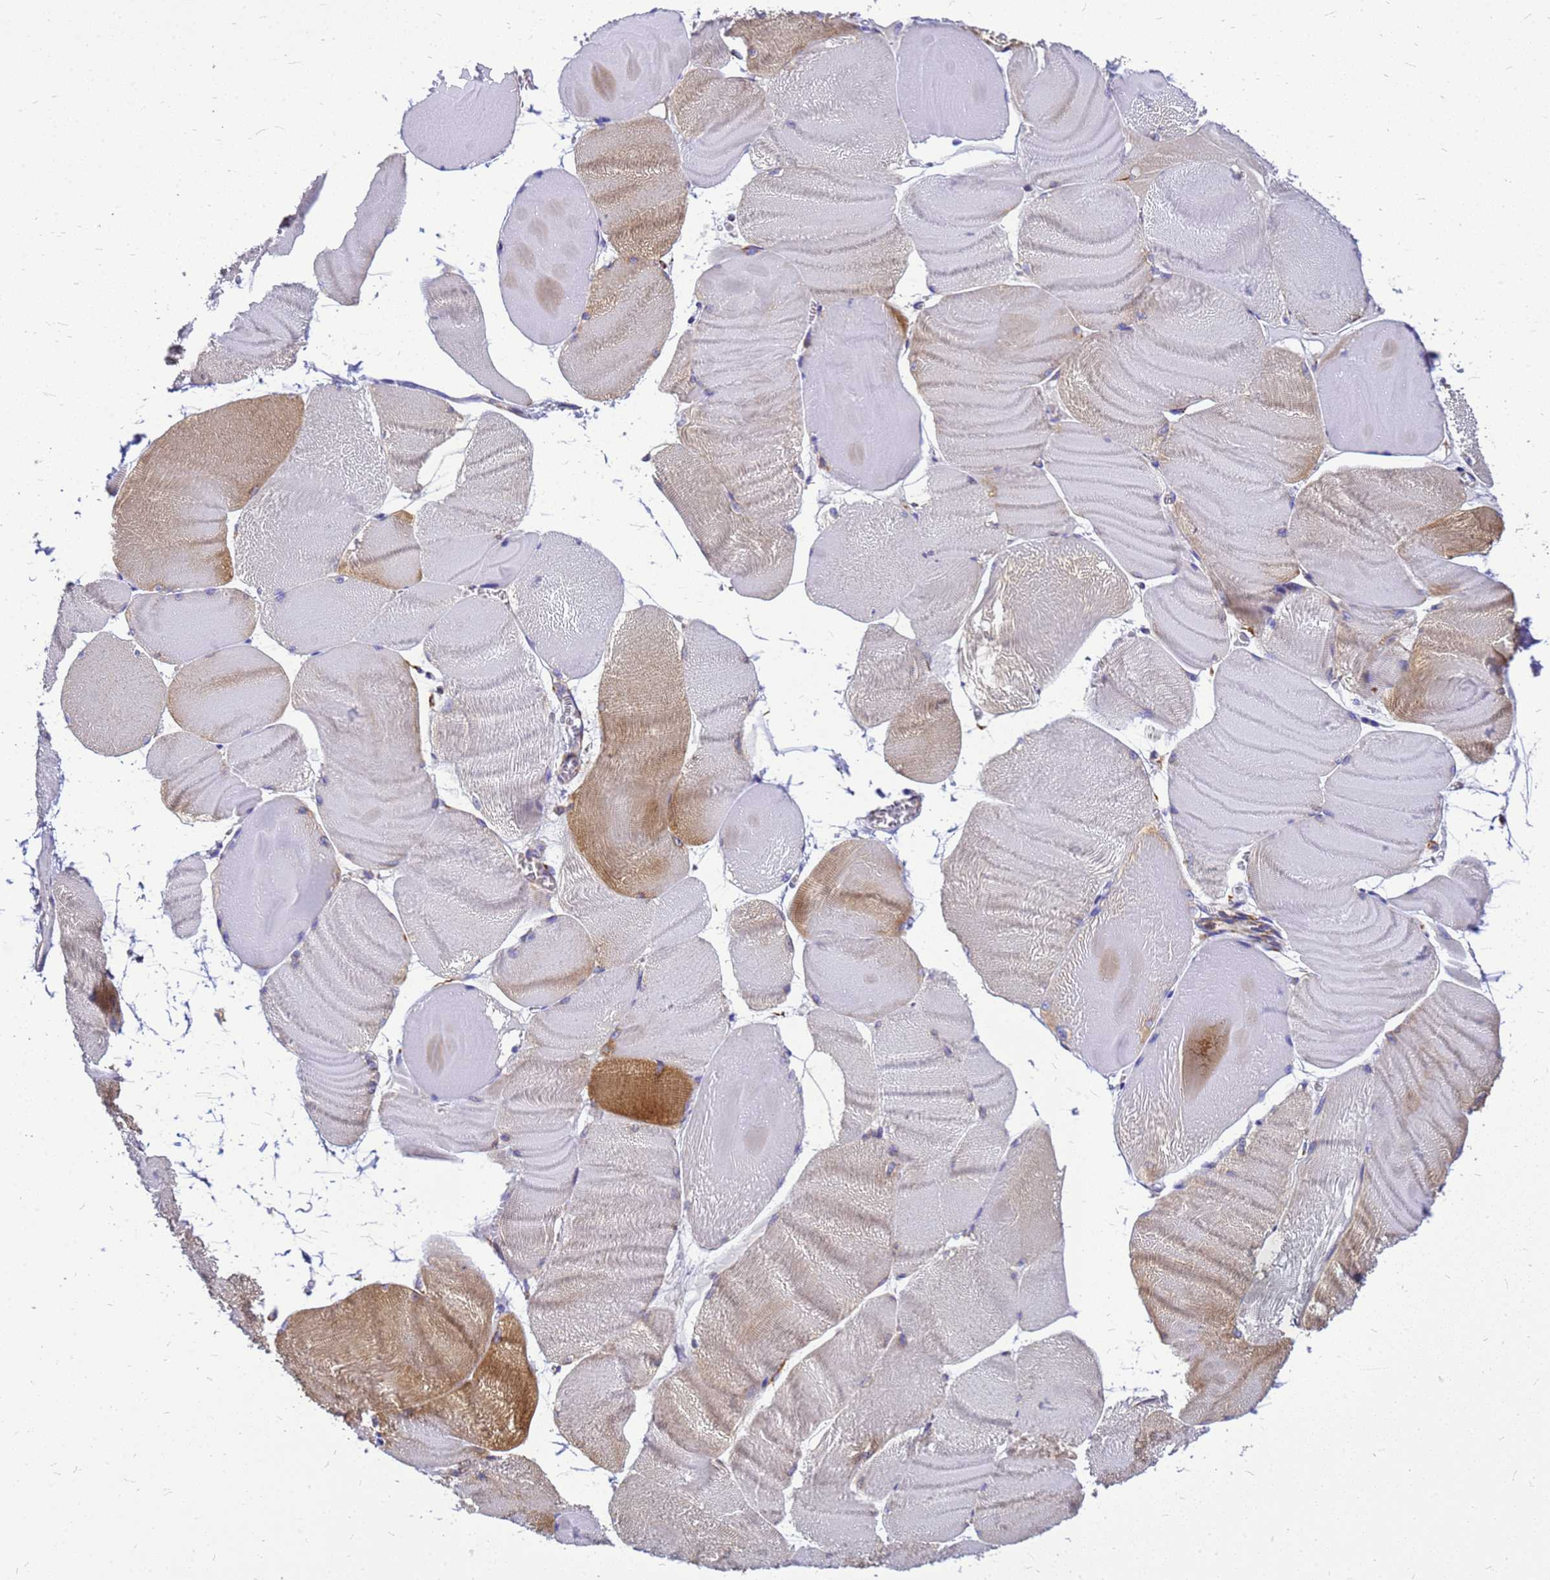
{"staining": {"intensity": "moderate", "quantity": "<25%", "location": "cytoplasmic/membranous"}, "tissue": "skeletal muscle", "cell_type": "Myocytes", "image_type": "normal", "snomed": [{"axis": "morphology", "description": "Normal tissue, NOS"}, {"axis": "morphology", "description": "Basal cell carcinoma"}, {"axis": "topography", "description": "Skeletal muscle"}], "caption": "Immunohistochemical staining of benign skeletal muscle demonstrates moderate cytoplasmic/membranous protein staining in approximately <25% of myocytes.", "gene": "EEF1D", "patient": {"sex": "female", "age": 64}}